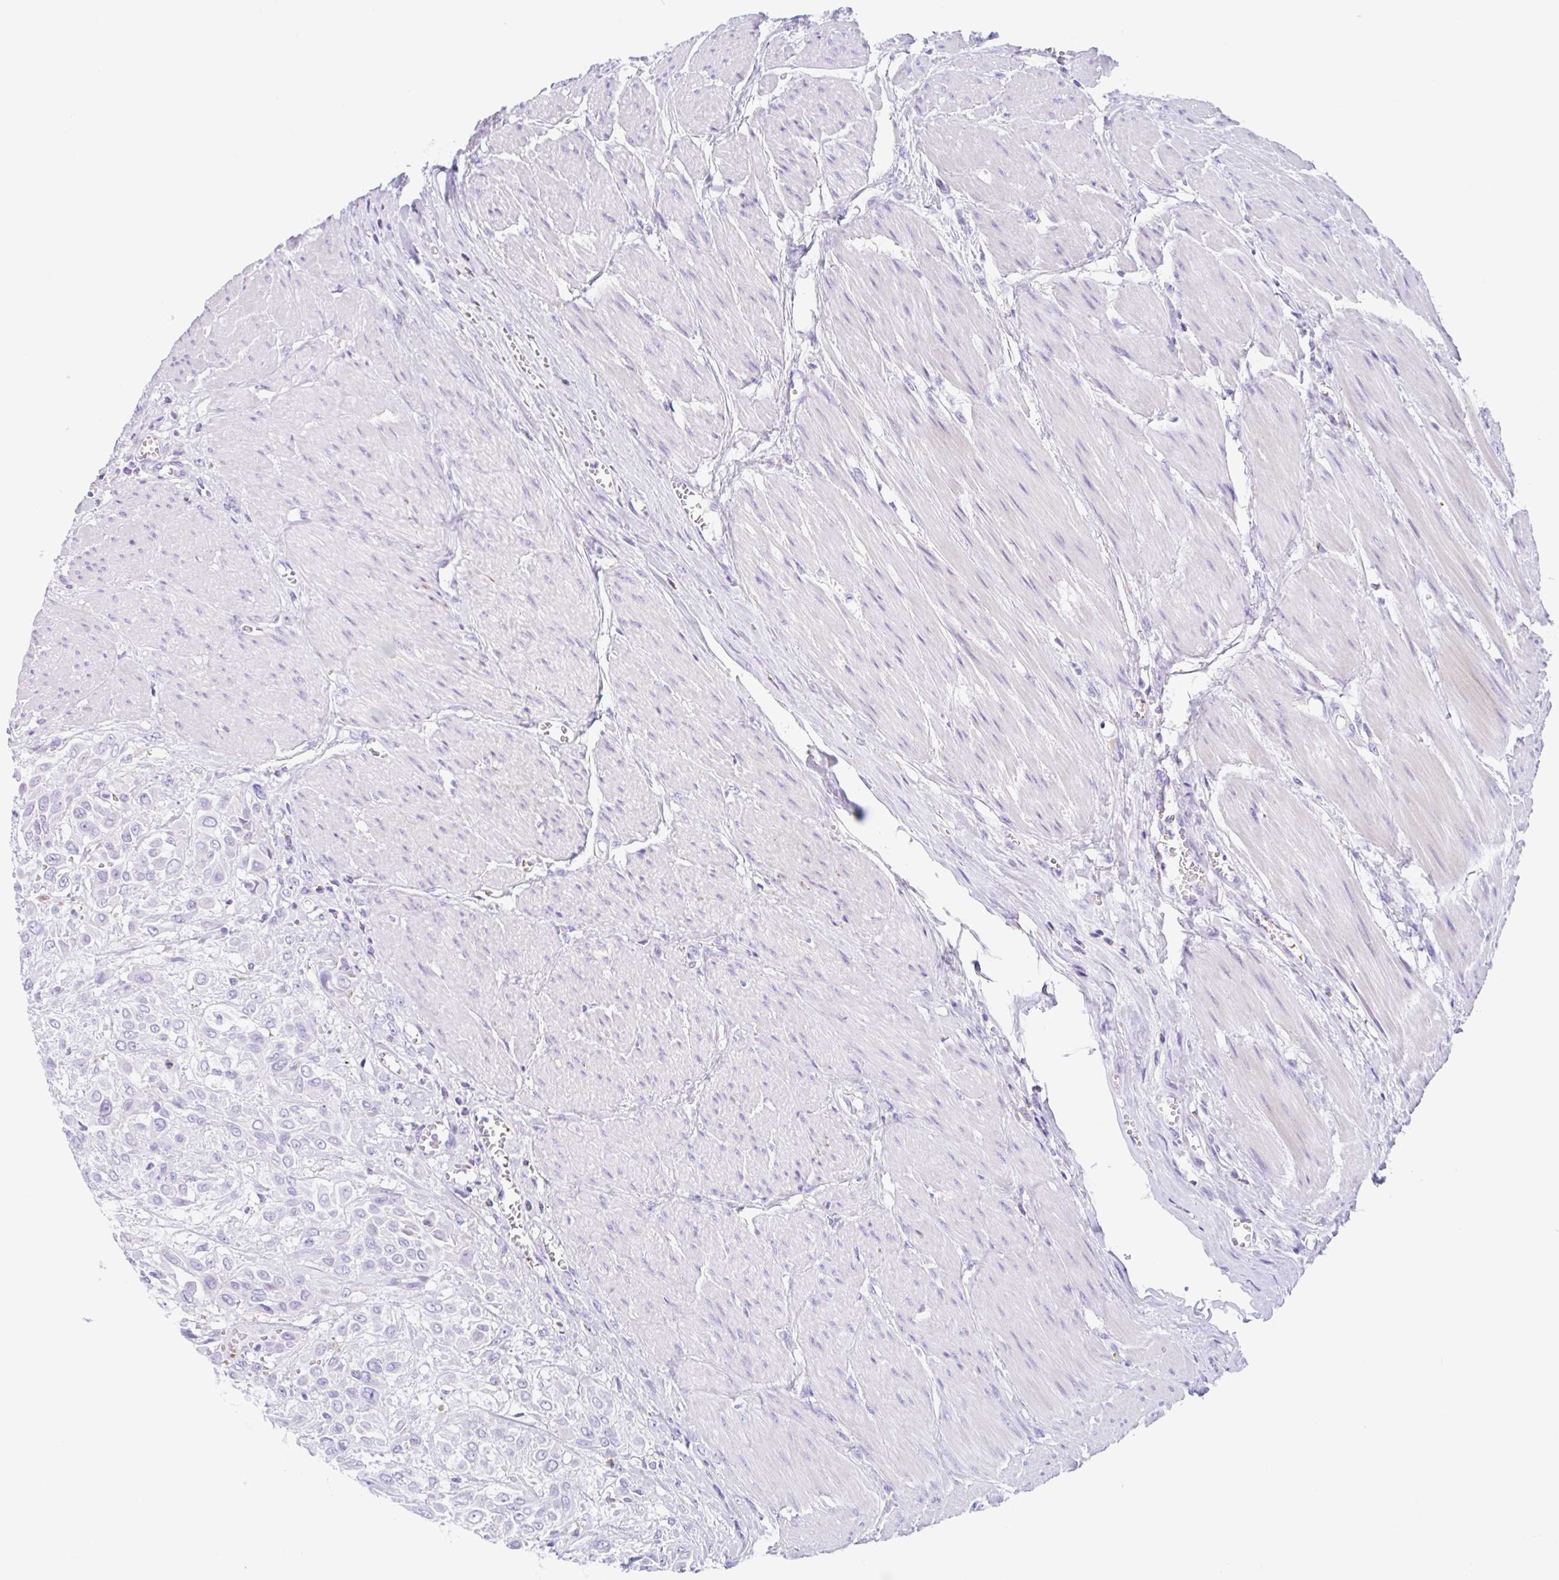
{"staining": {"intensity": "negative", "quantity": "none", "location": "none"}, "tissue": "urothelial cancer", "cell_type": "Tumor cells", "image_type": "cancer", "snomed": [{"axis": "morphology", "description": "Urothelial carcinoma, High grade"}, {"axis": "topography", "description": "Urinary bladder"}], "caption": "Tumor cells are negative for protein expression in human urothelial cancer. Brightfield microscopy of immunohistochemistry stained with DAB (brown) and hematoxylin (blue), captured at high magnification.", "gene": "ANKRD9", "patient": {"sex": "male", "age": 57}}